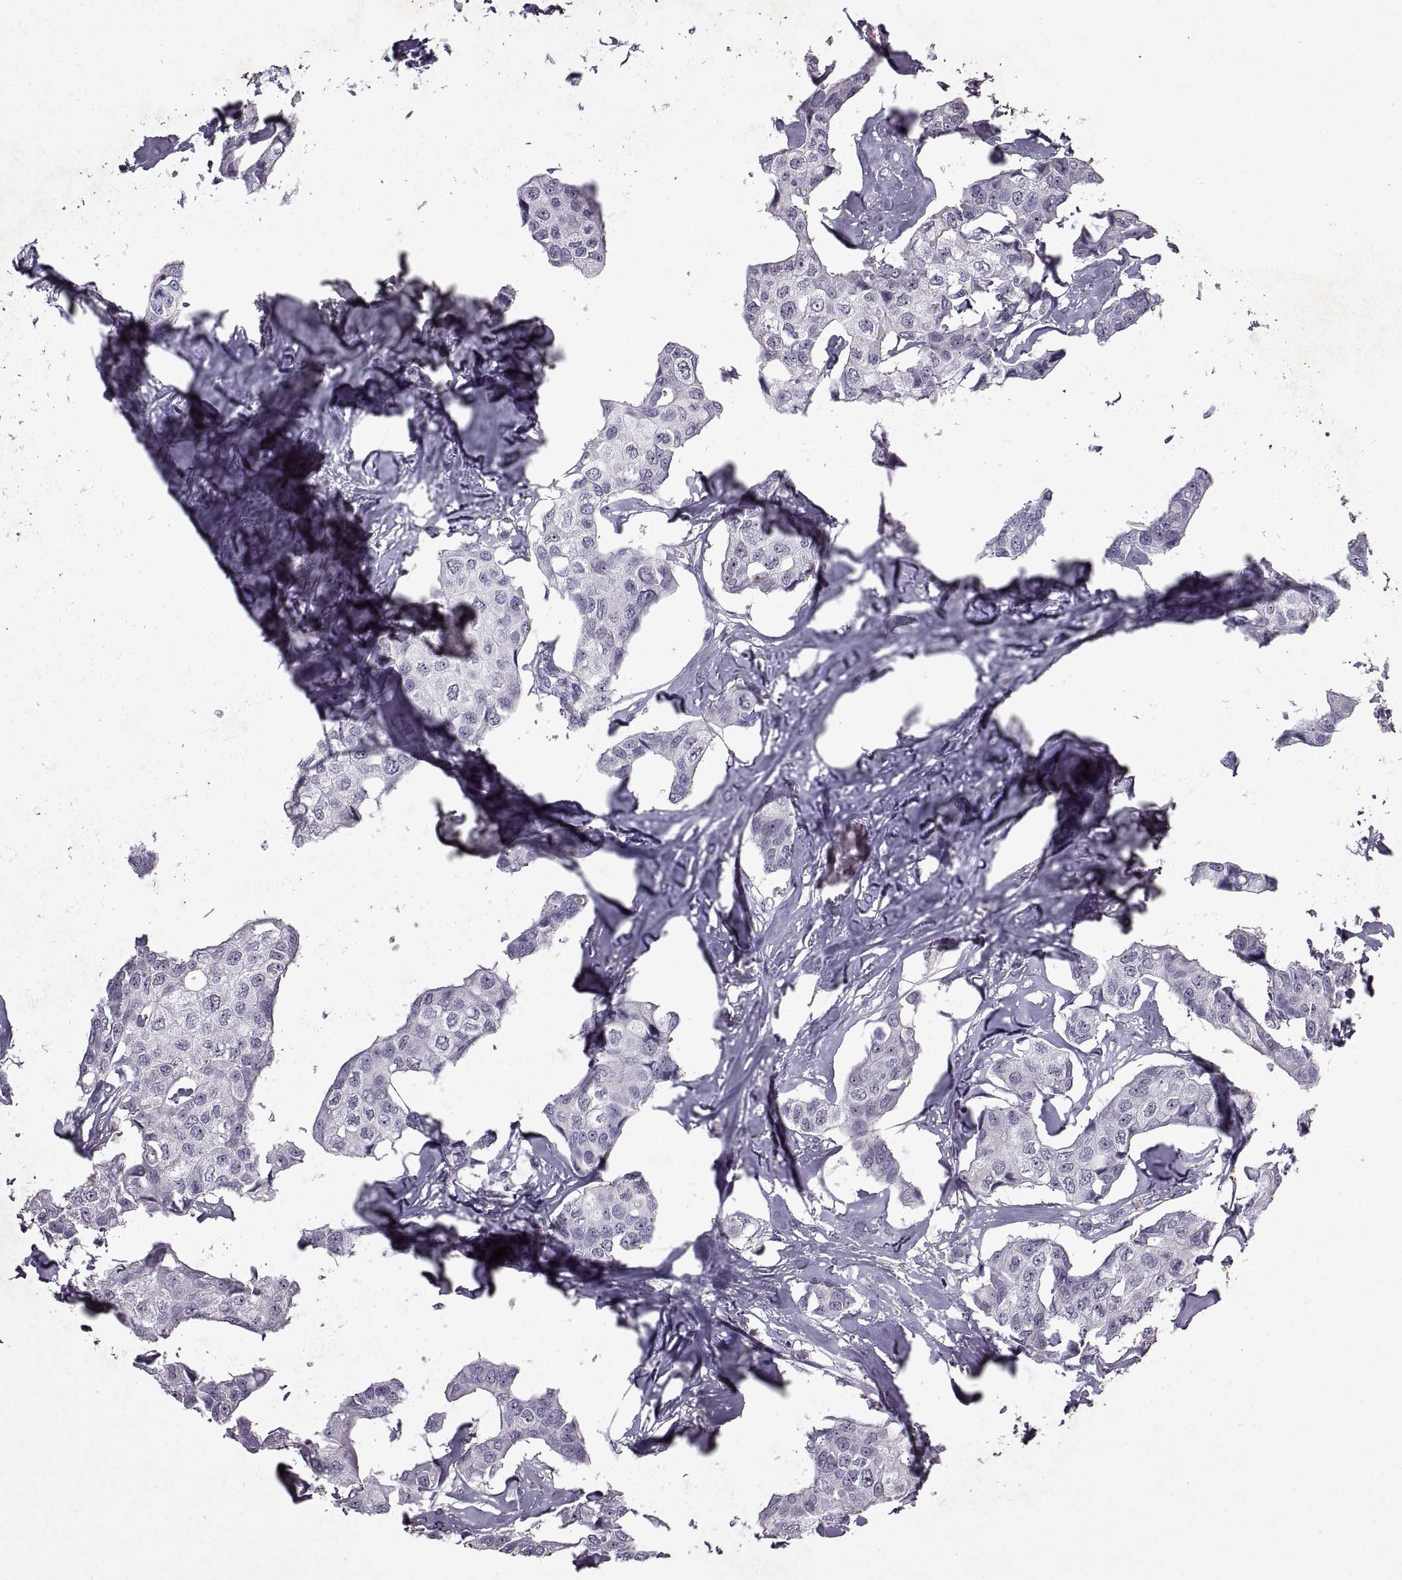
{"staining": {"intensity": "weak", "quantity": "<25%", "location": "nuclear"}, "tissue": "breast cancer", "cell_type": "Tumor cells", "image_type": "cancer", "snomed": [{"axis": "morphology", "description": "Duct carcinoma"}, {"axis": "topography", "description": "Breast"}], "caption": "This is an immunohistochemistry (IHC) micrograph of human breast infiltrating ductal carcinoma. There is no positivity in tumor cells.", "gene": "SINHCAF", "patient": {"sex": "female", "age": 80}}